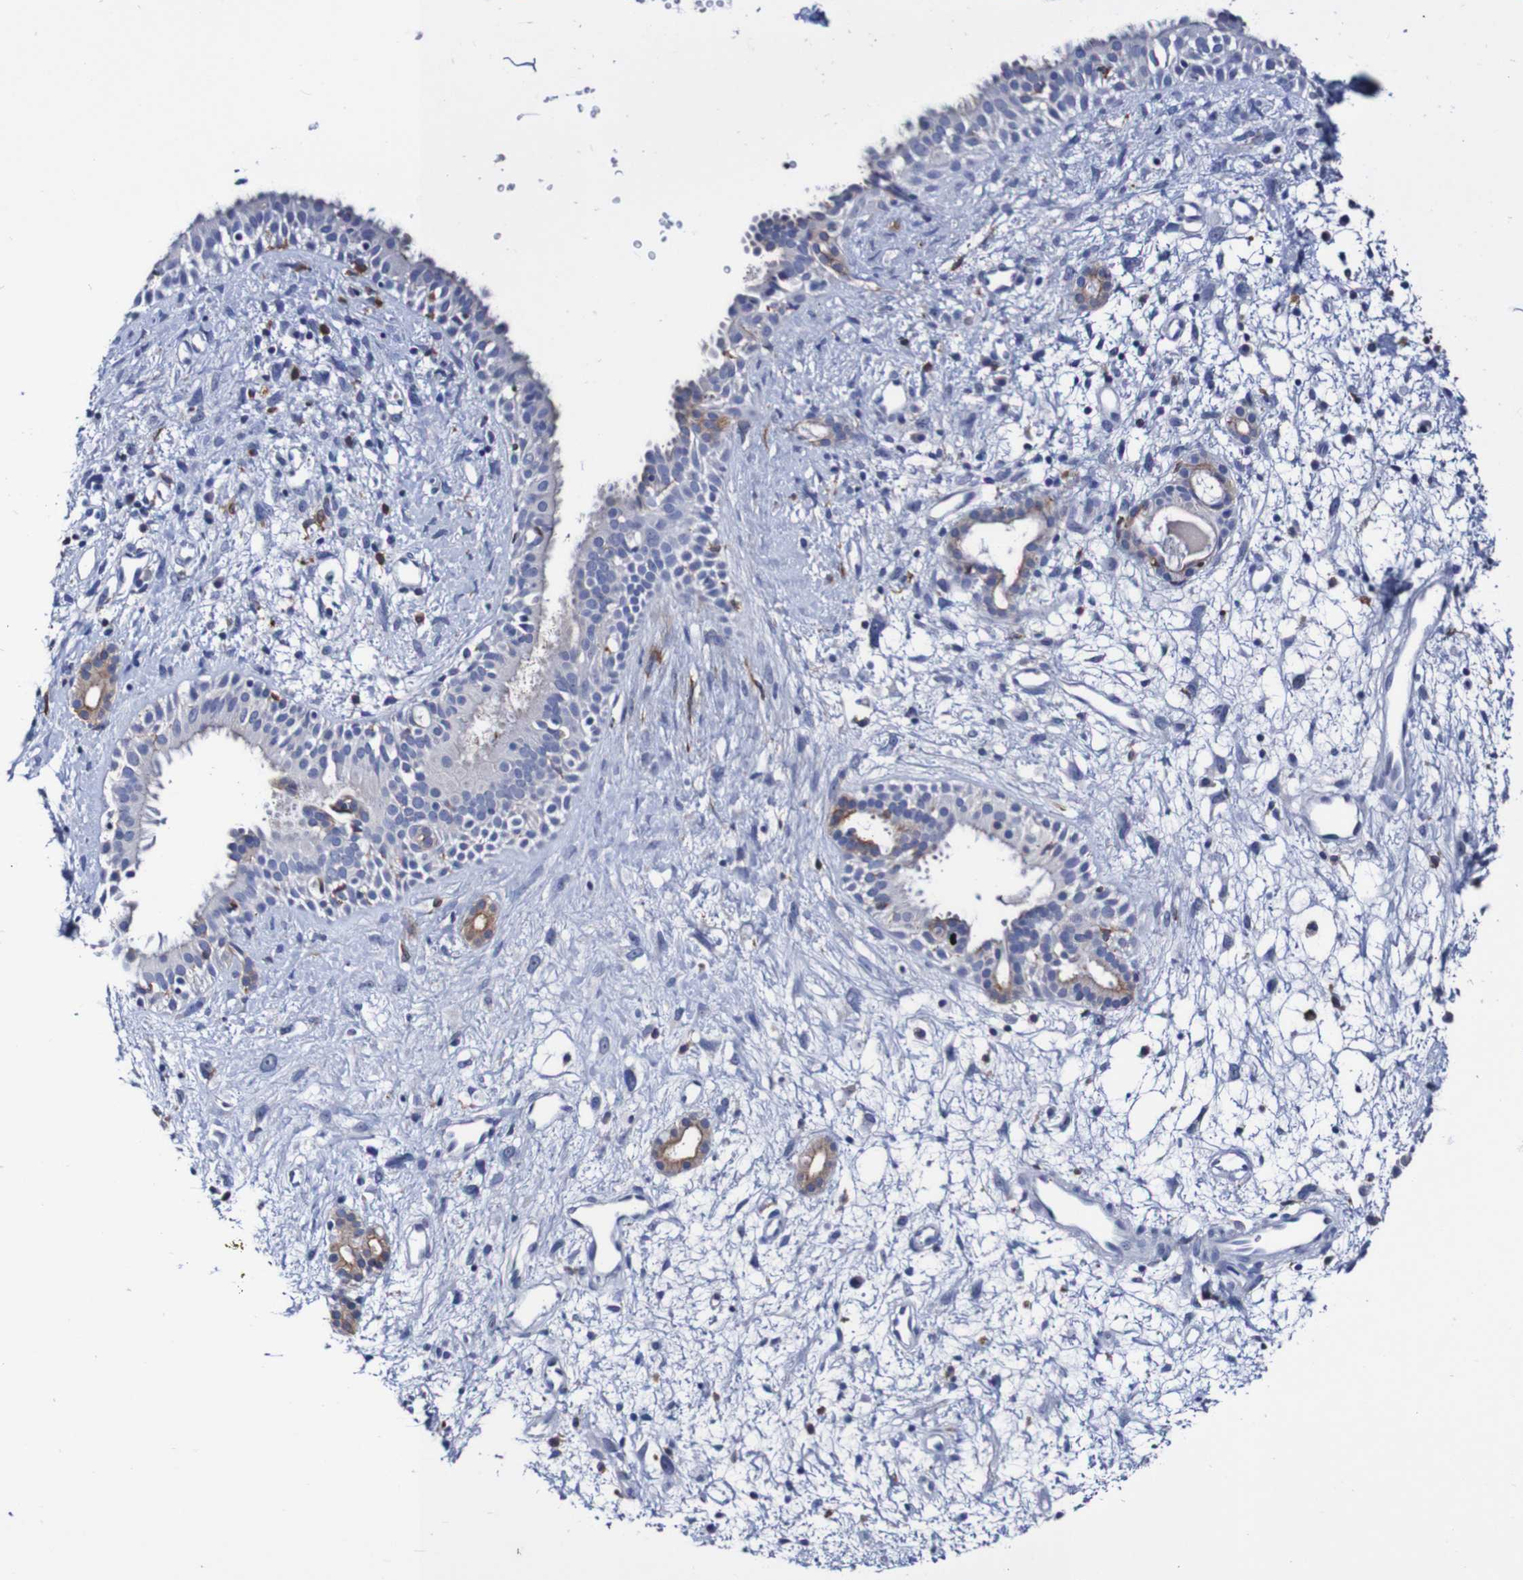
{"staining": {"intensity": "negative", "quantity": "none", "location": "none"}, "tissue": "nasopharynx", "cell_type": "Respiratory epithelial cells", "image_type": "normal", "snomed": [{"axis": "morphology", "description": "Normal tissue, NOS"}, {"axis": "topography", "description": "Nasopharynx"}], "caption": "Immunohistochemical staining of normal human nasopharynx exhibits no significant expression in respiratory epithelial cells. (Brightfield microscopy of DAB IHC at high magnification).", "gene": "SEZ6", "patient": {"sex": "male", "age": 22}}